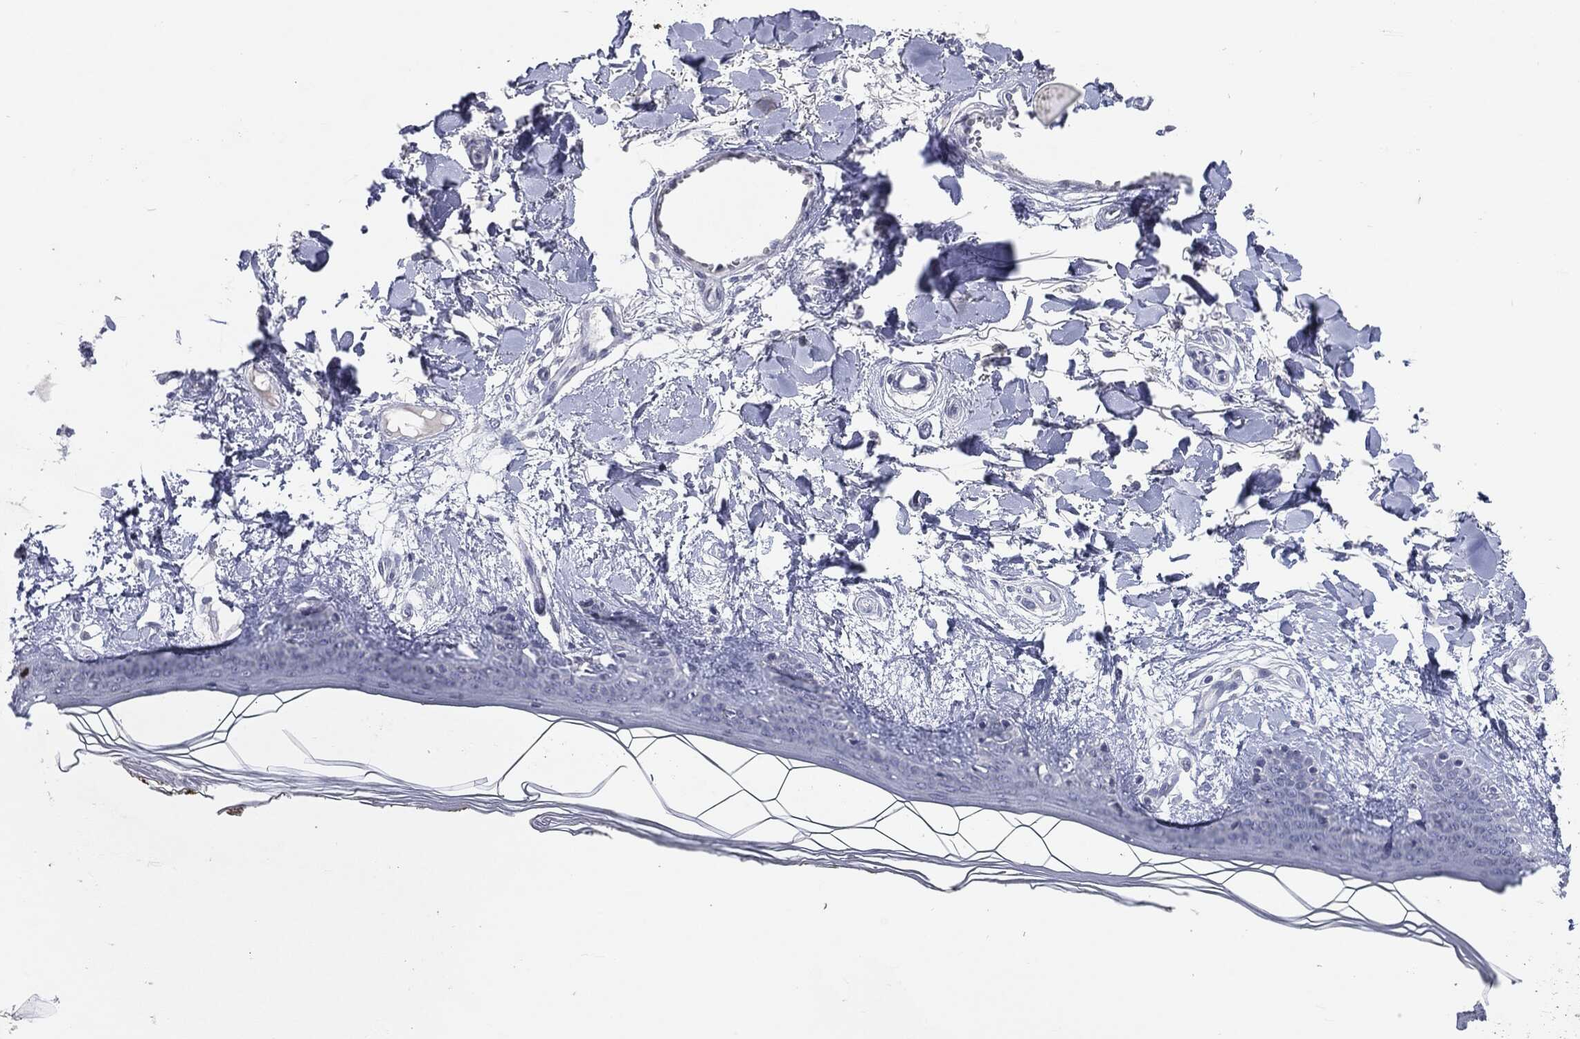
{"staining": {"intensity": "negative", "quantity": "none", "location": "none"}, "tissue": "skin", "cell_type": "Fibroblasts", "image_type": "normal", "snomed": [{"axis": "morphology", "description": "Normal tissue, NOS"}, {"axis": "morphology", "description": "Malignant melanoma, NOS"}, {"axis": "topography", "description": "Skin"}], "caption": "This is an immunohistochemistry image of benign skin. There is no expression in fibroblasts.", "gene": "CGB1", "patient": {"sex": "female", "age": 34}}